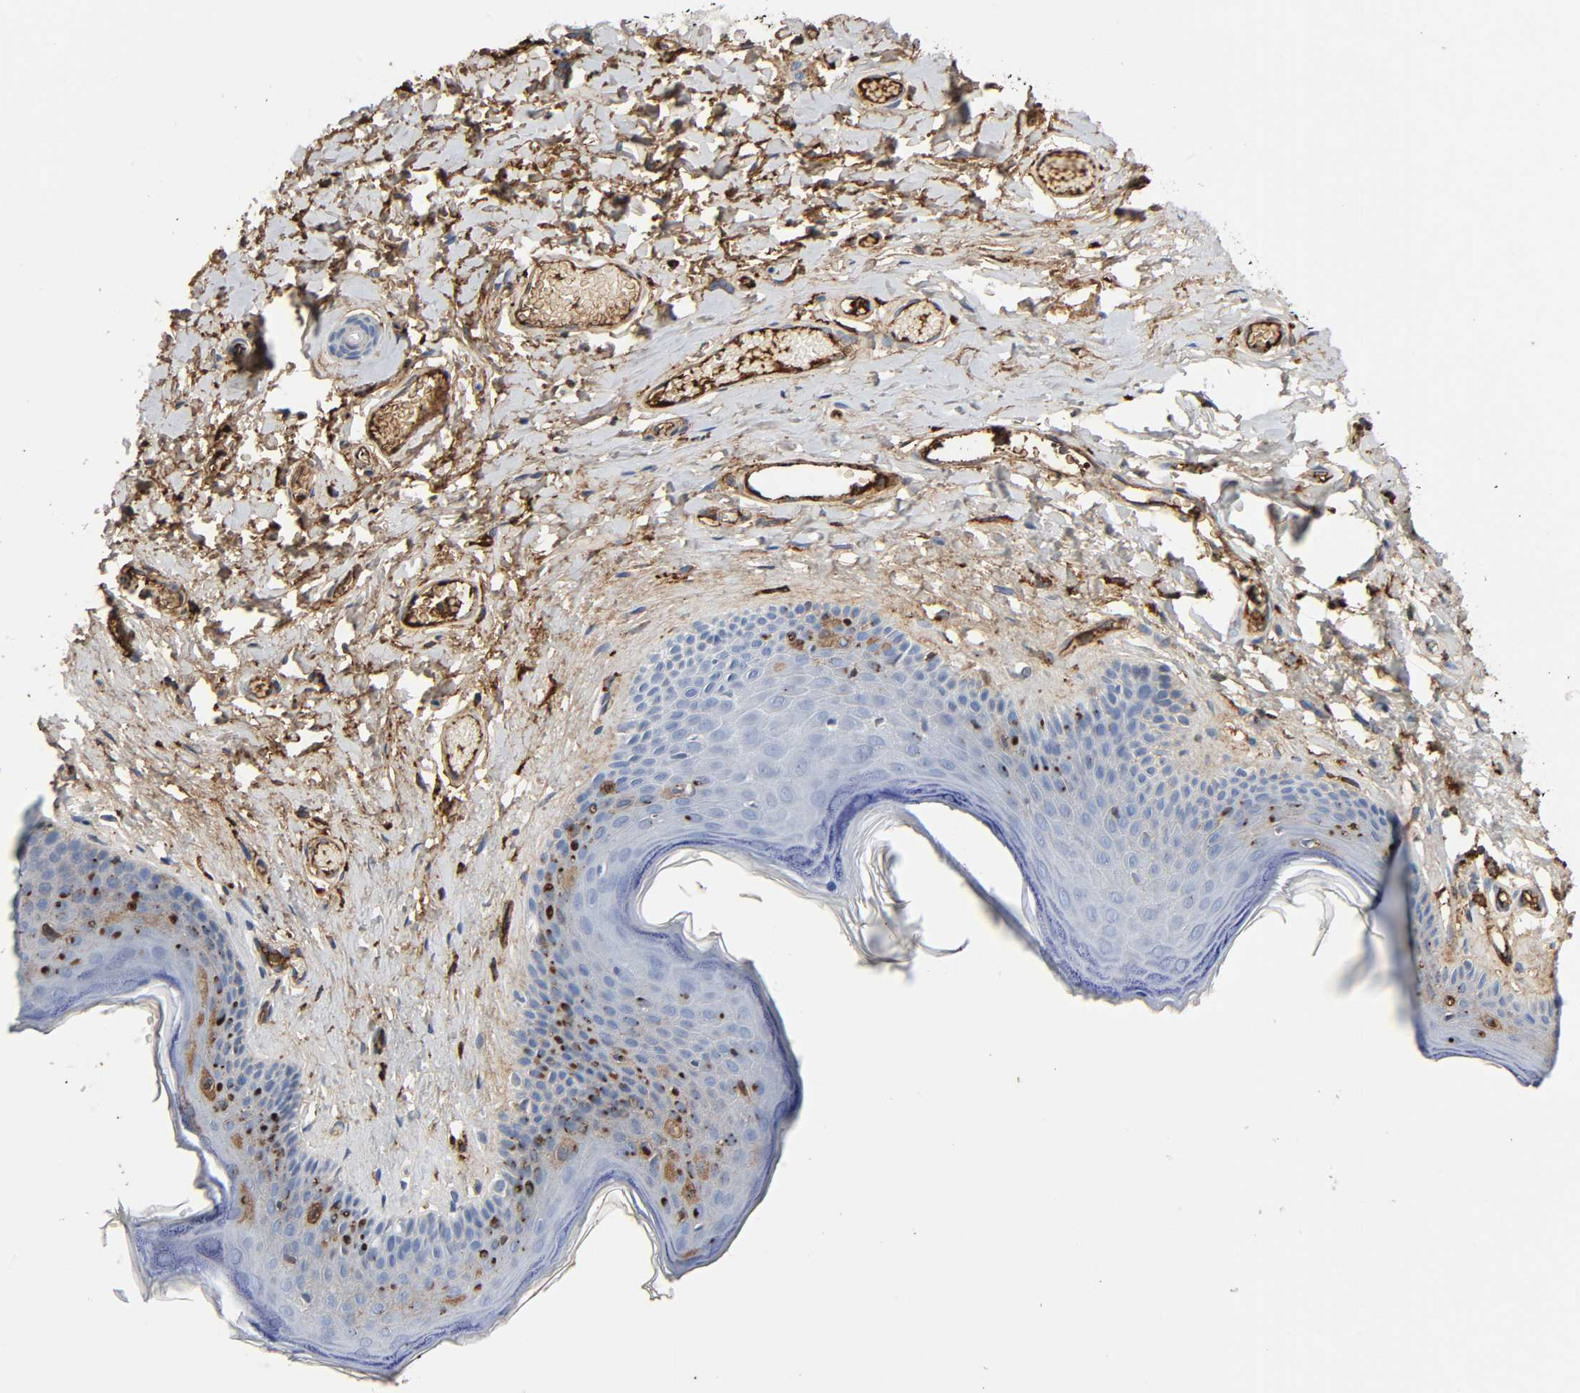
{"staining": {"intensity": "moderate", "quantity": "25%-75%", "location": "cytoplasmic/membranous"}, "tissue": "skin", "cell_type": "Epidermal cells", "image_type": "normal", "snomed": [{"axis": "morphology", "description": "Normal tissue, NOS"}, {"axis": "morphology", "description": "Inflammation, NOS"}, {"axis": "topography", "description": "Vulva"}], "caption": "Immunohistochemistry (IHC) histopathology image of unremarkable human skin stained for a protein (brown), which displays medium levels of moderate cytoplasmic/membranous expression in about 25%-75% of epidermal cells.", "gene": "C3", "patient": {"sex": "female", "age": 84}}